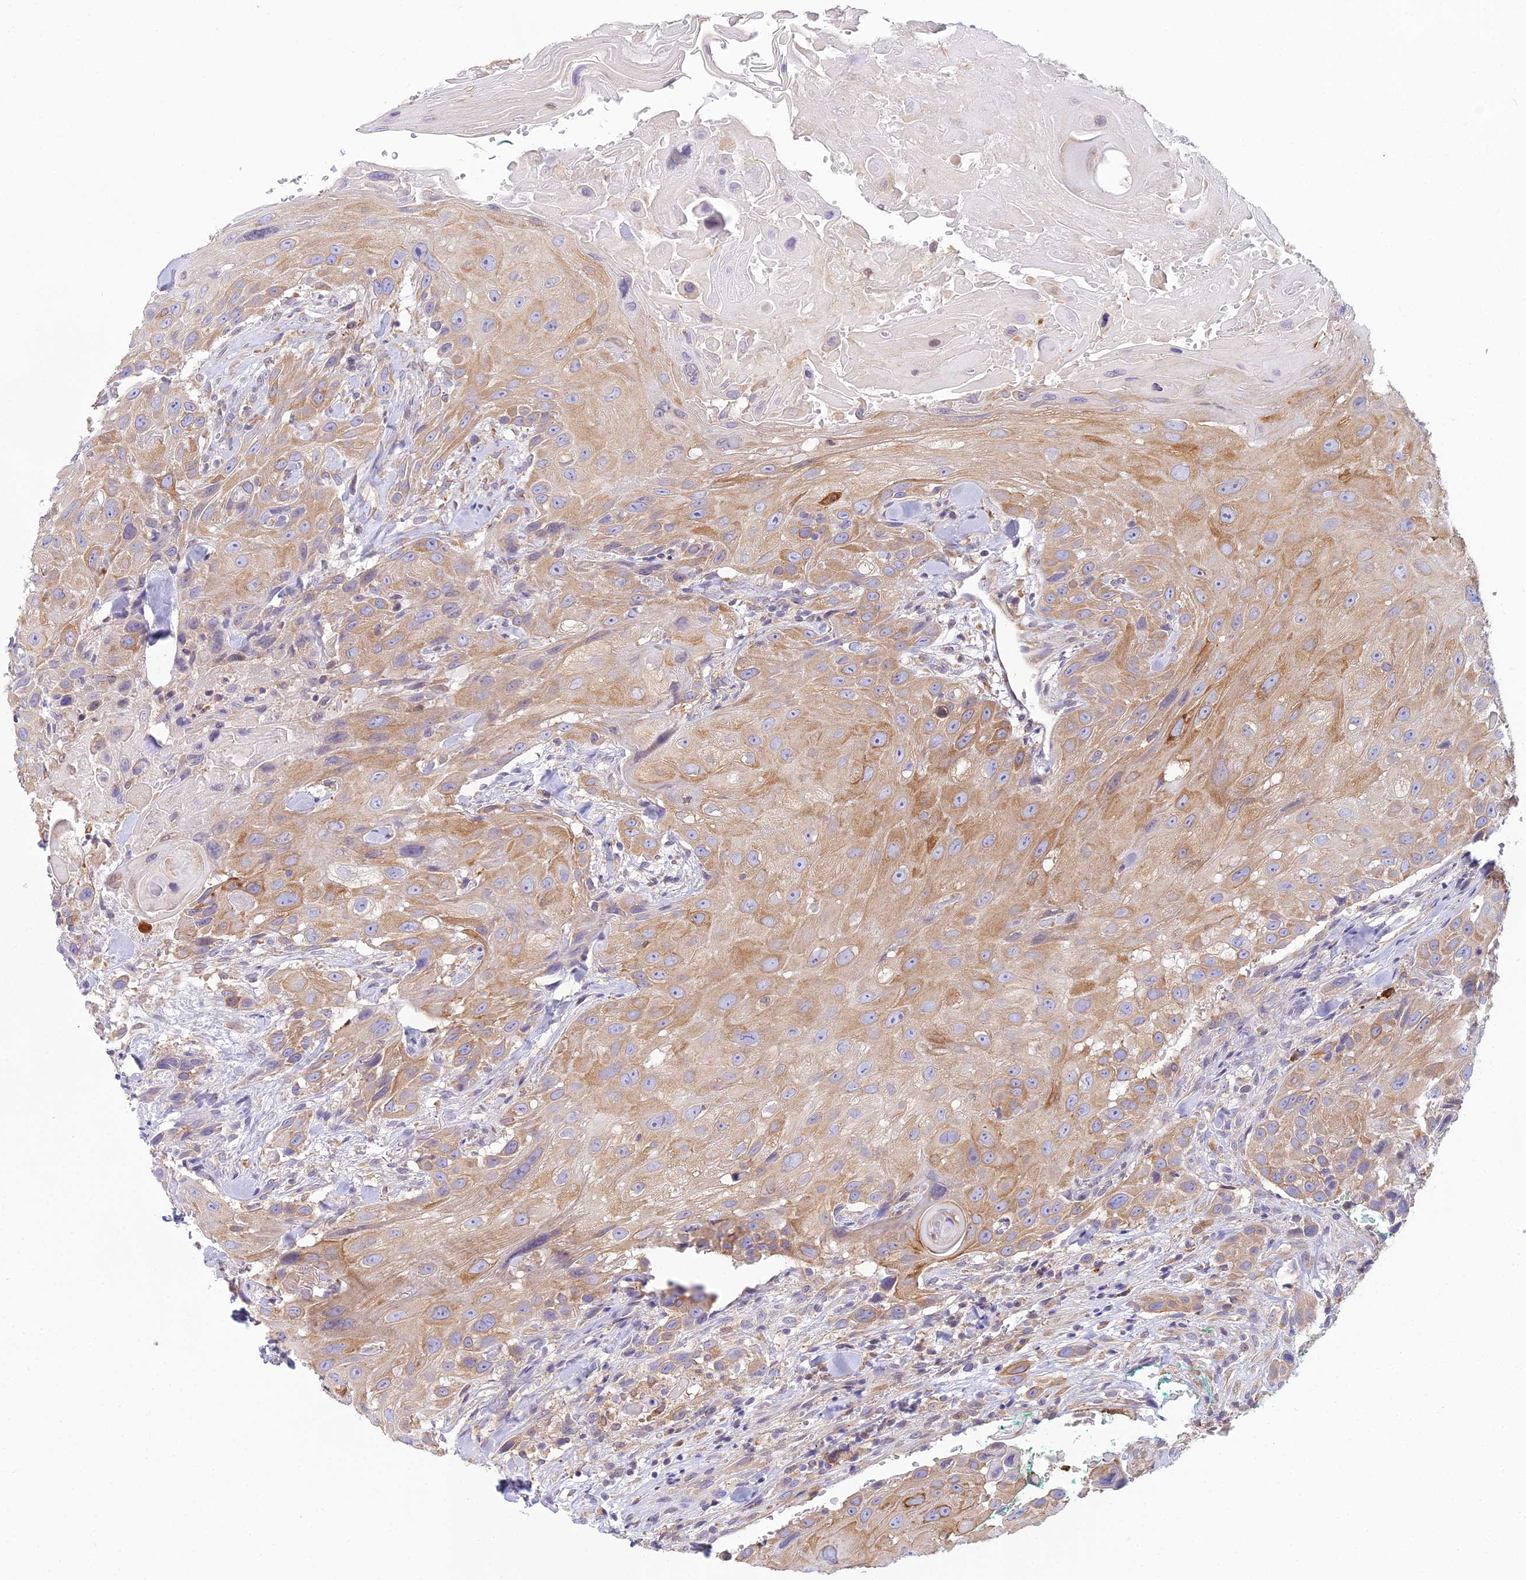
{"staining": {"intensity": "moderate", "quantity": ">75%", "location": "cytoplasmic/membranous"}, "tissue": "head and neck cancer", "cell_type": "Tumor cells", "image_type": "cancer", "snomed": [{"axis": "morphology", "description": "Squamous cell carcinoma, NOS"}, {"axis": "topography", "description": "Head-Neck"}], "caption": "Protein analysis of head and neck squamous cell carcinoma tissue shows moderate cytoplasmic/membranous expression in about >75% of tumor cells.", "gene": "HM13", "patient": {"sex": "male", "age": 81}}